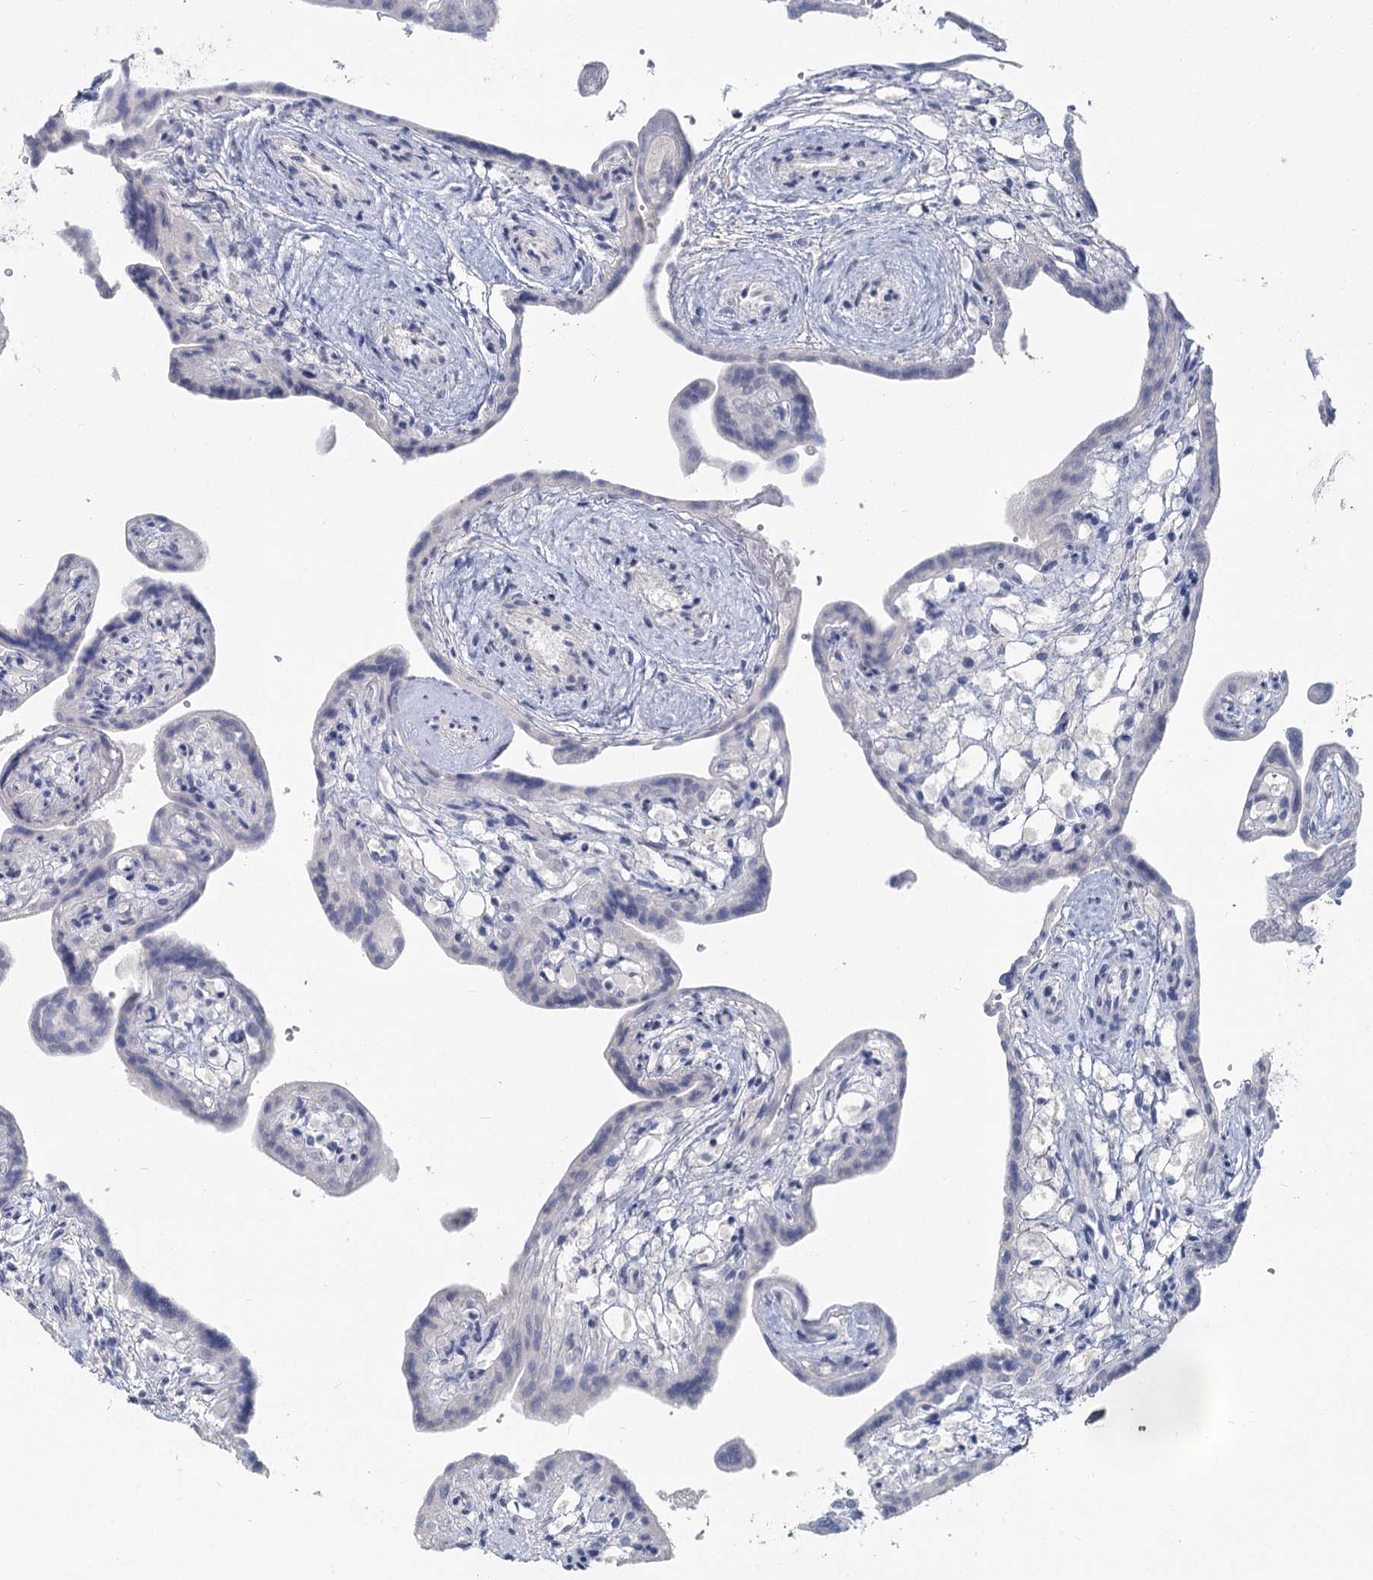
{"staining": {"intensity": "negative", "quantity": "none", "location": "none"}, "tissue": "placenta", "cell_type": "Trophoblastic cells", "image_type": "normal", "snomed": [{"axis": "morphology", "description": "Normal tissue, NOS"}, {"axis": "topography", "description": "Placenta"}], "caption": "A histopathology image of human placenta is negative for staining in trophoblastic cells.", "gene": "CHGA", "patient": {"sex": "female", "age": 37}}